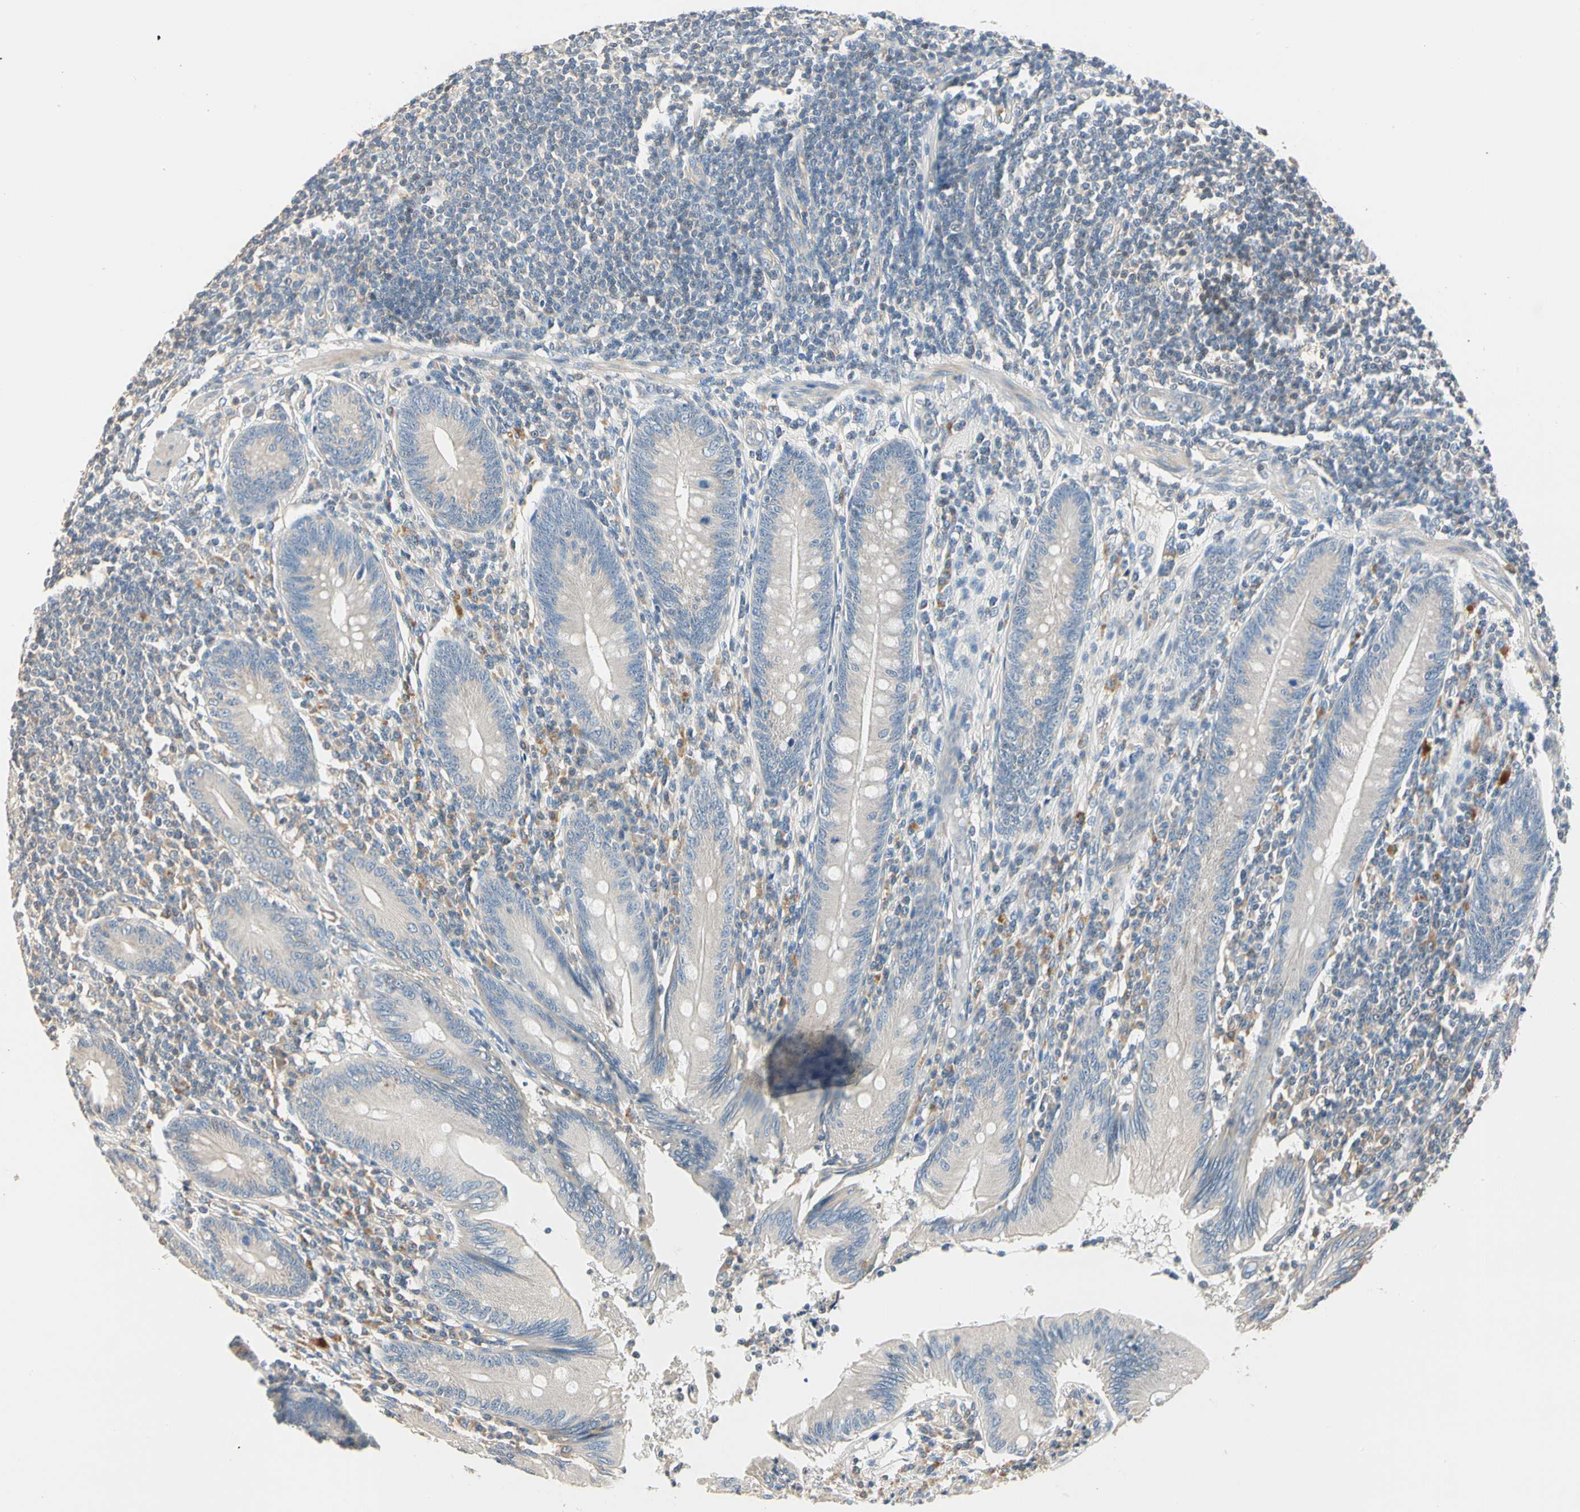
{"staining": {"intensity": "weak", "quantity": "25%-75%", "location": "cytoplasmic/membranous"}, "tissue": "appendix", "cell_type": "Glandular cells", "image_type": "normal", "snomed": [{"axis": "morphology", "description": "Normal tissue, NOS"}, {"axis": "morphology", "description": "Inflammation, NOS"}, {"axis": "topography", "description": "Appendix"}], "caption": "The micrograph displays a brown stain indicating the presence of a protein in the cytoplasmic/membranous of glandular cells in appendix. The protein of interest is shown in brown color, while the nuclei are stained blue.", "gene": "GPR153", "patient": {"sex": "male", "age": 46}}